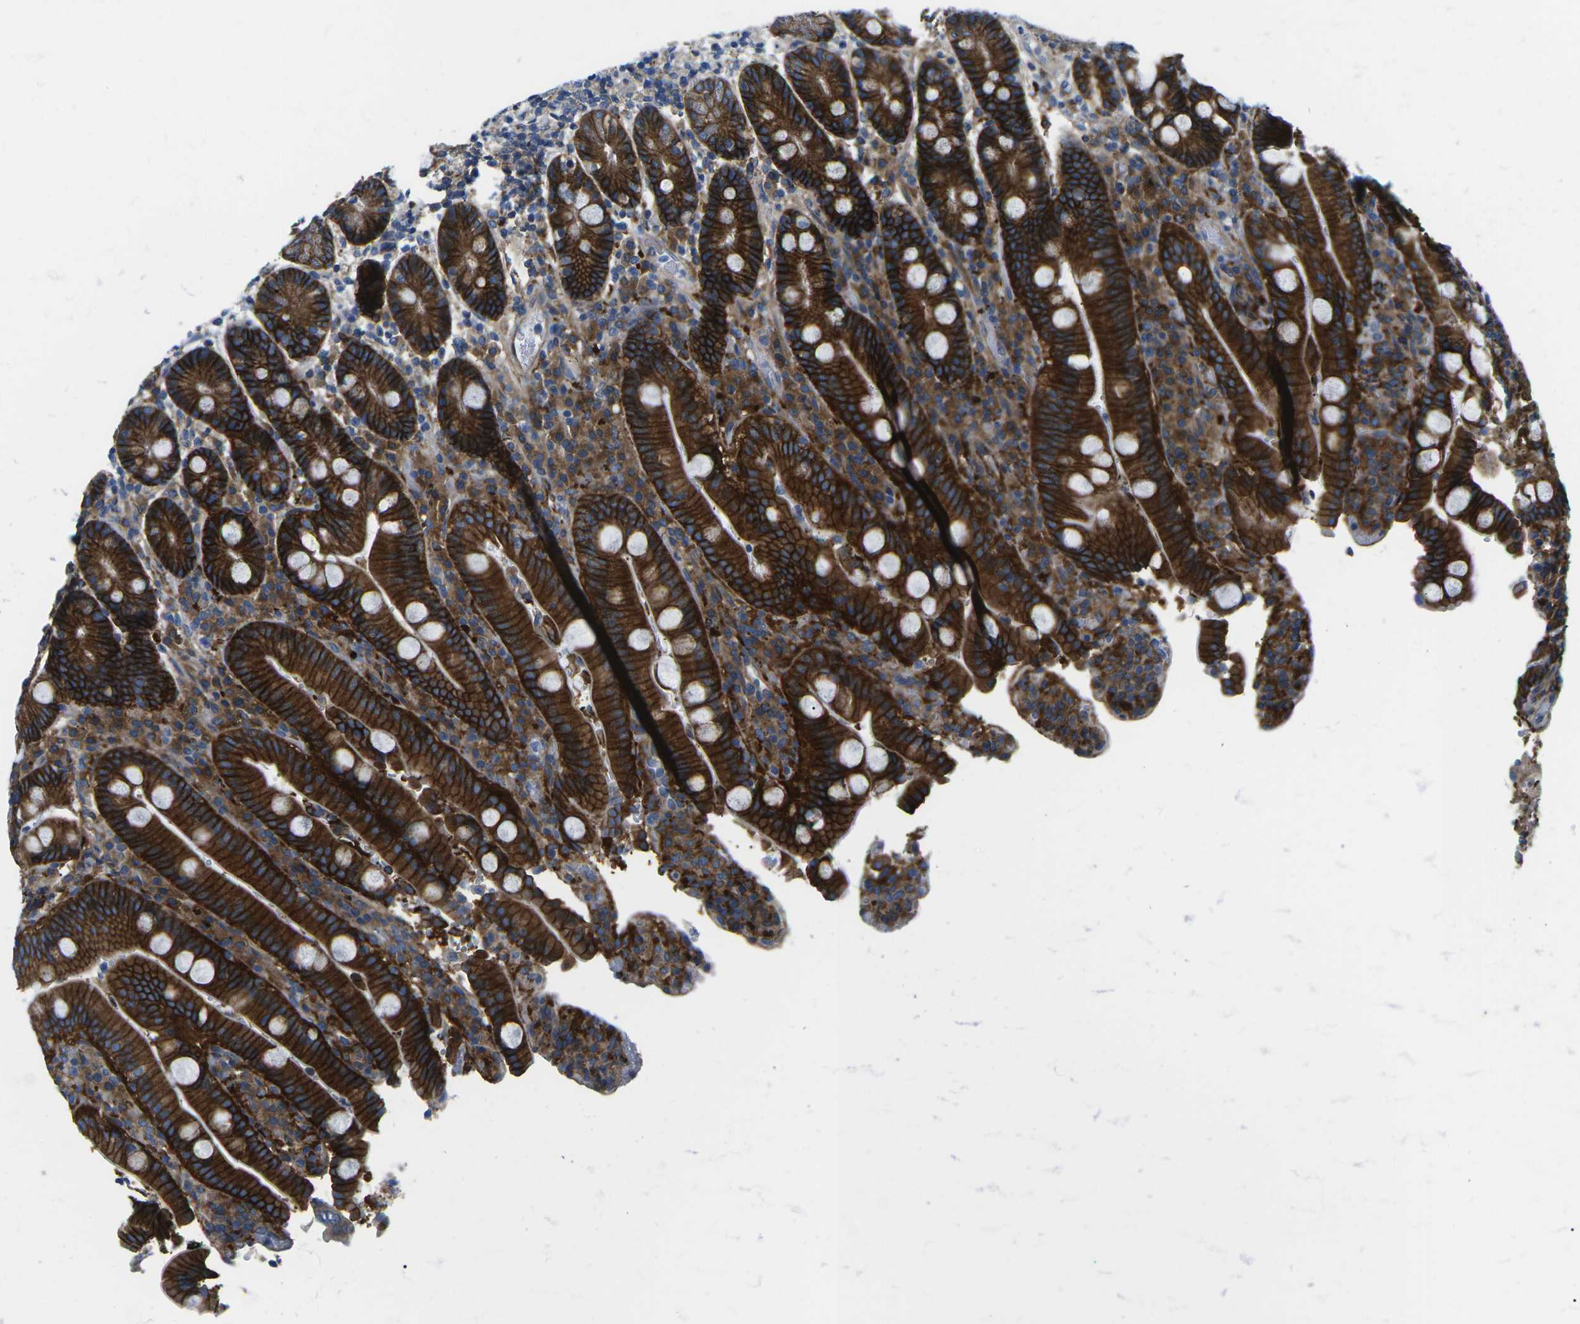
{"staining": {"intensity": "strong", "quantity": ">75%", "location": "cytoplasmic/membranous"}, "tissue": "duodenum", "cell_type": "Glandular cells", "image_type": "normal", "snomed": [{"axis": "morphology", "description": "Normal tissue, NOS"}, {"axis": "topography", "description": "Small intestine, NOS"}], "caption": "A brown stain labels strong cytoplasmic/membranous positivity of a protein in glandular cells of unremarkable duodenum.", "gene": "DLG1", "patient": {"sex": "female", "age": 71}}